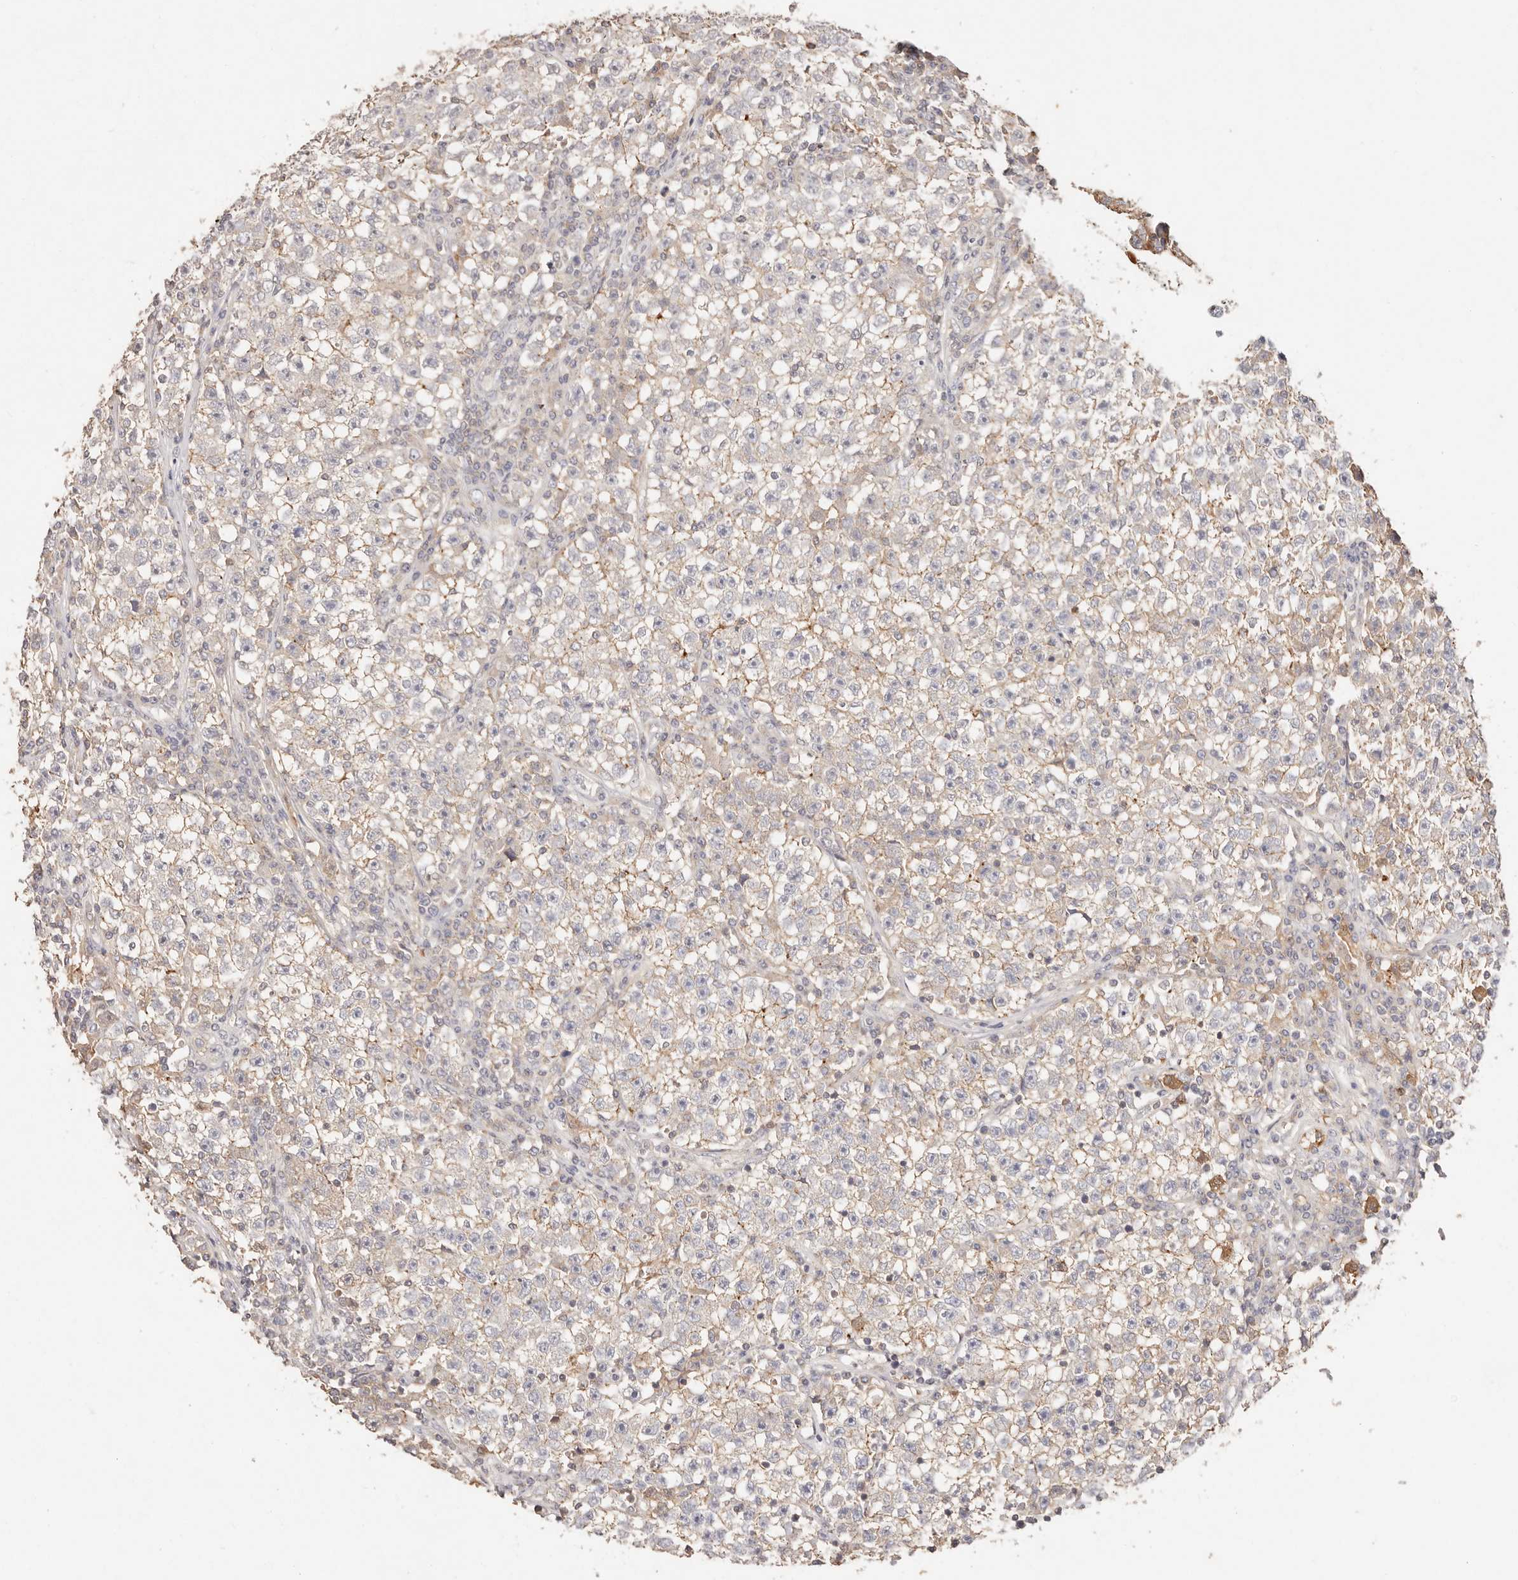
{"staining": {"intensity": "weak", "quantity": "<25%", "location": "cytoplasmic/membranous"}, "tissue": "testis cancer", "cell_type": "Tumor cells", "image_type": "cancer", "snomed": [{"axis": "morphology", "description": "Seminoma, NOS"}, {"axis": "topography", "description": "Testis"}], "caption": "This is an immunohistochemistry (IHC) photomicrograph of human testis seminoma. There is no staining in tumor cells.", "gene": "CXADR", "patient": {"sex": "male", "age": 22}}